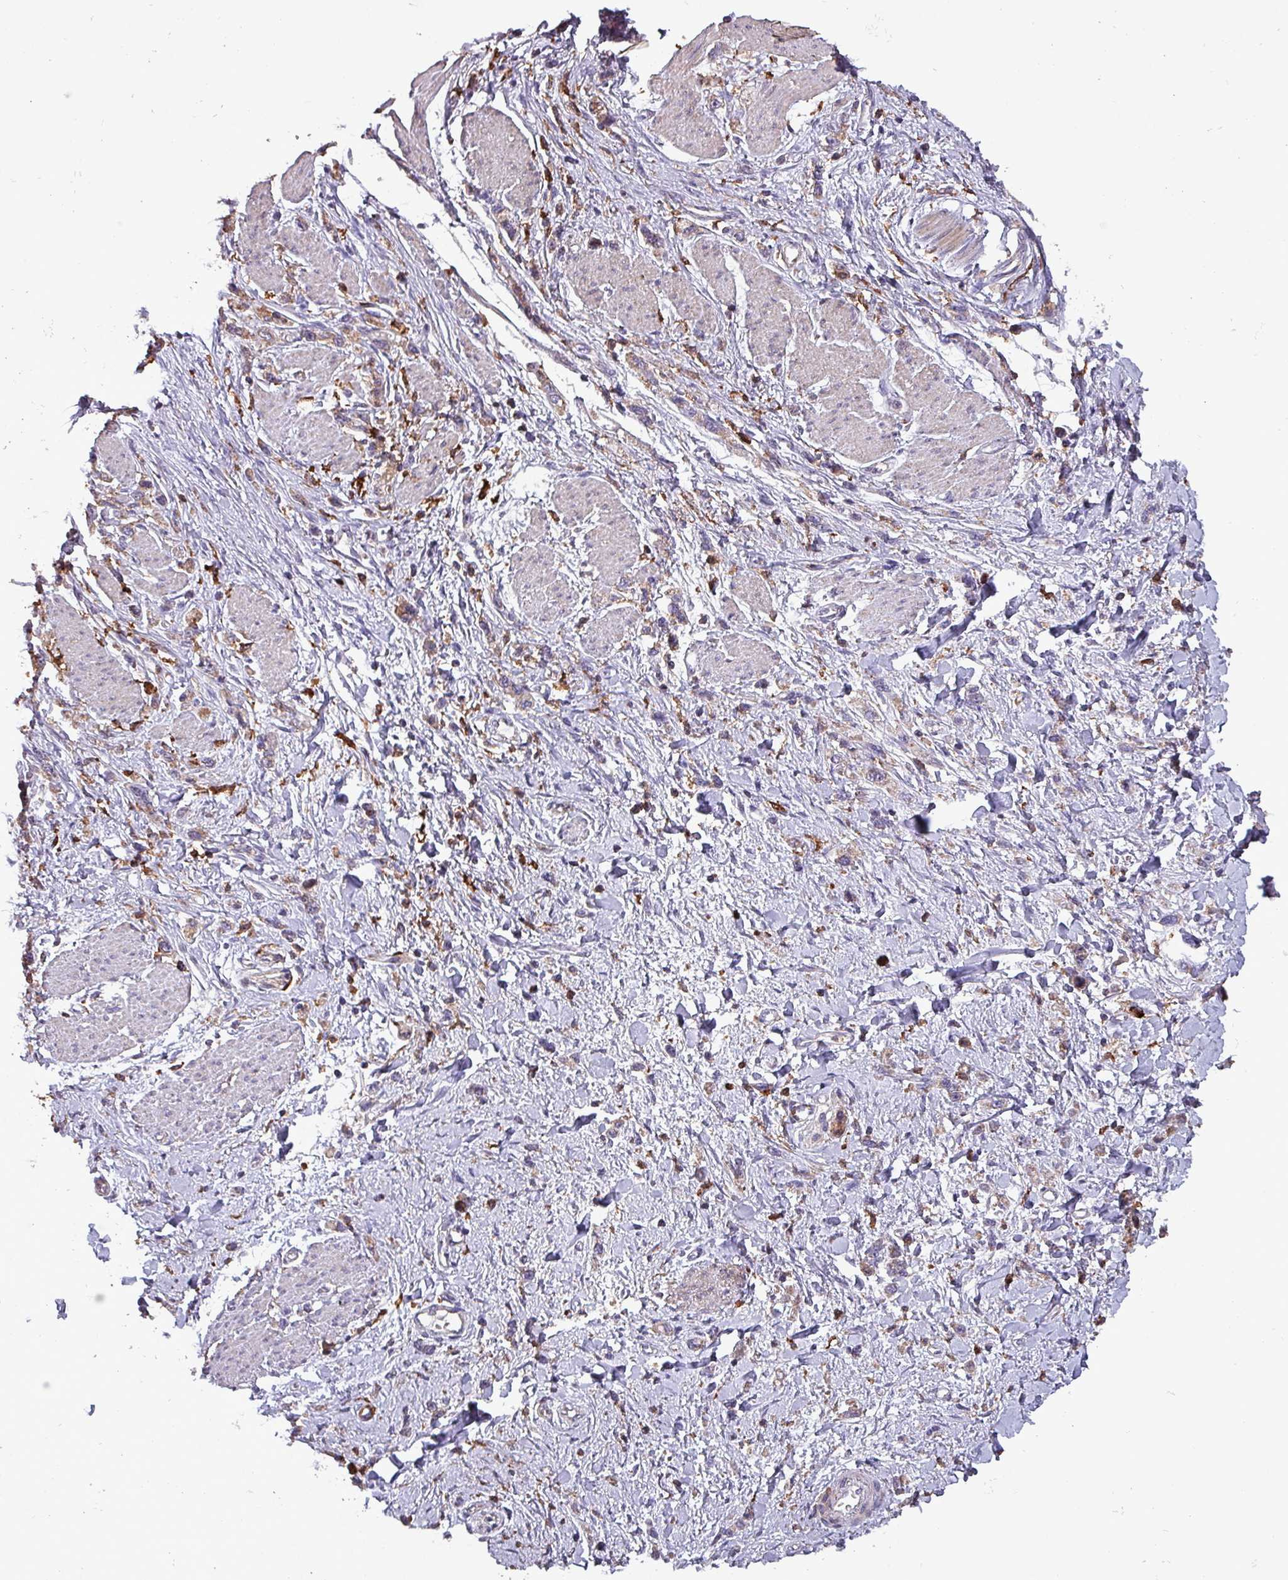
{"staining": {"intensity": "weak", "quantity": "<25%", "location": "cytoplasmic/membranous"}, "tissue": "stomach cancer", "cell_type": "Tumor cells", "image_type": "cancer", "snomed": [{"axis": "morphology", "description": "Adenocarcinoma, NOS"}, {"axis": "topography", "description": "Stomach"}], "caption": "Human adenocarcinoma (stomach) stained for a protein using IHC shows no staining in tumor cells.", "gene": "SCIN", "patient": {"sex": "female", "age": 65}}